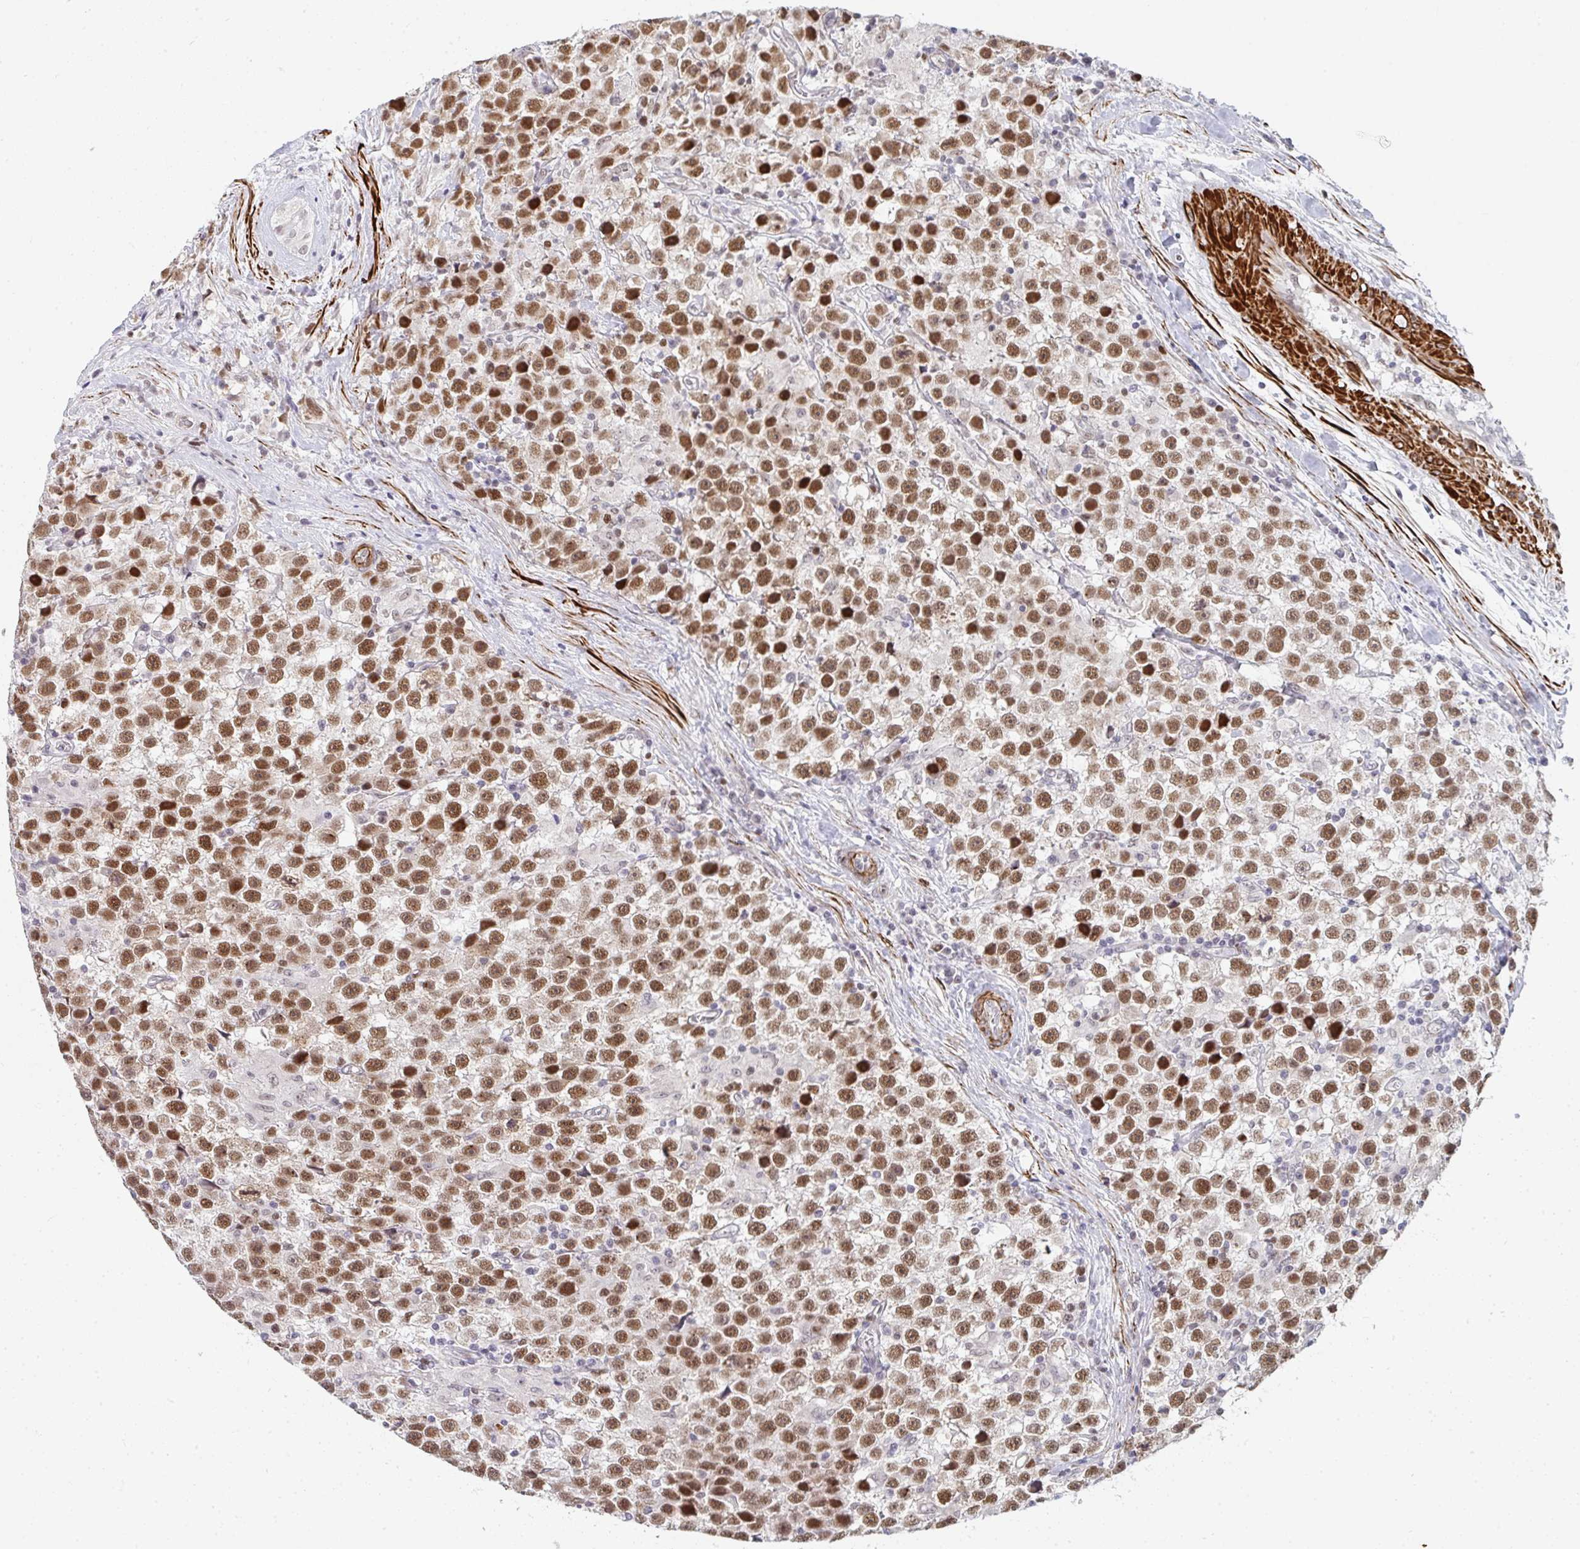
{"staining": {"intensity": "moderate", "quantity": ">75%", "location": "nuclear"}, "tissue": "testis cancer", "cell_type": "Tumor cells", "image_type": "cancer", "snomed": [{"axis": "morphology", "description": "Seminoma, NOS"}, {"axis": "topography", "description": "Testis"}], "caption": "Brown immunohistochemical staining in human seminoma (testis) reveals moderate nuclear expression in approximately >75% of tumor cells.", "gene": "GINS2", "patient": {"sex": "male", "age": 31}}